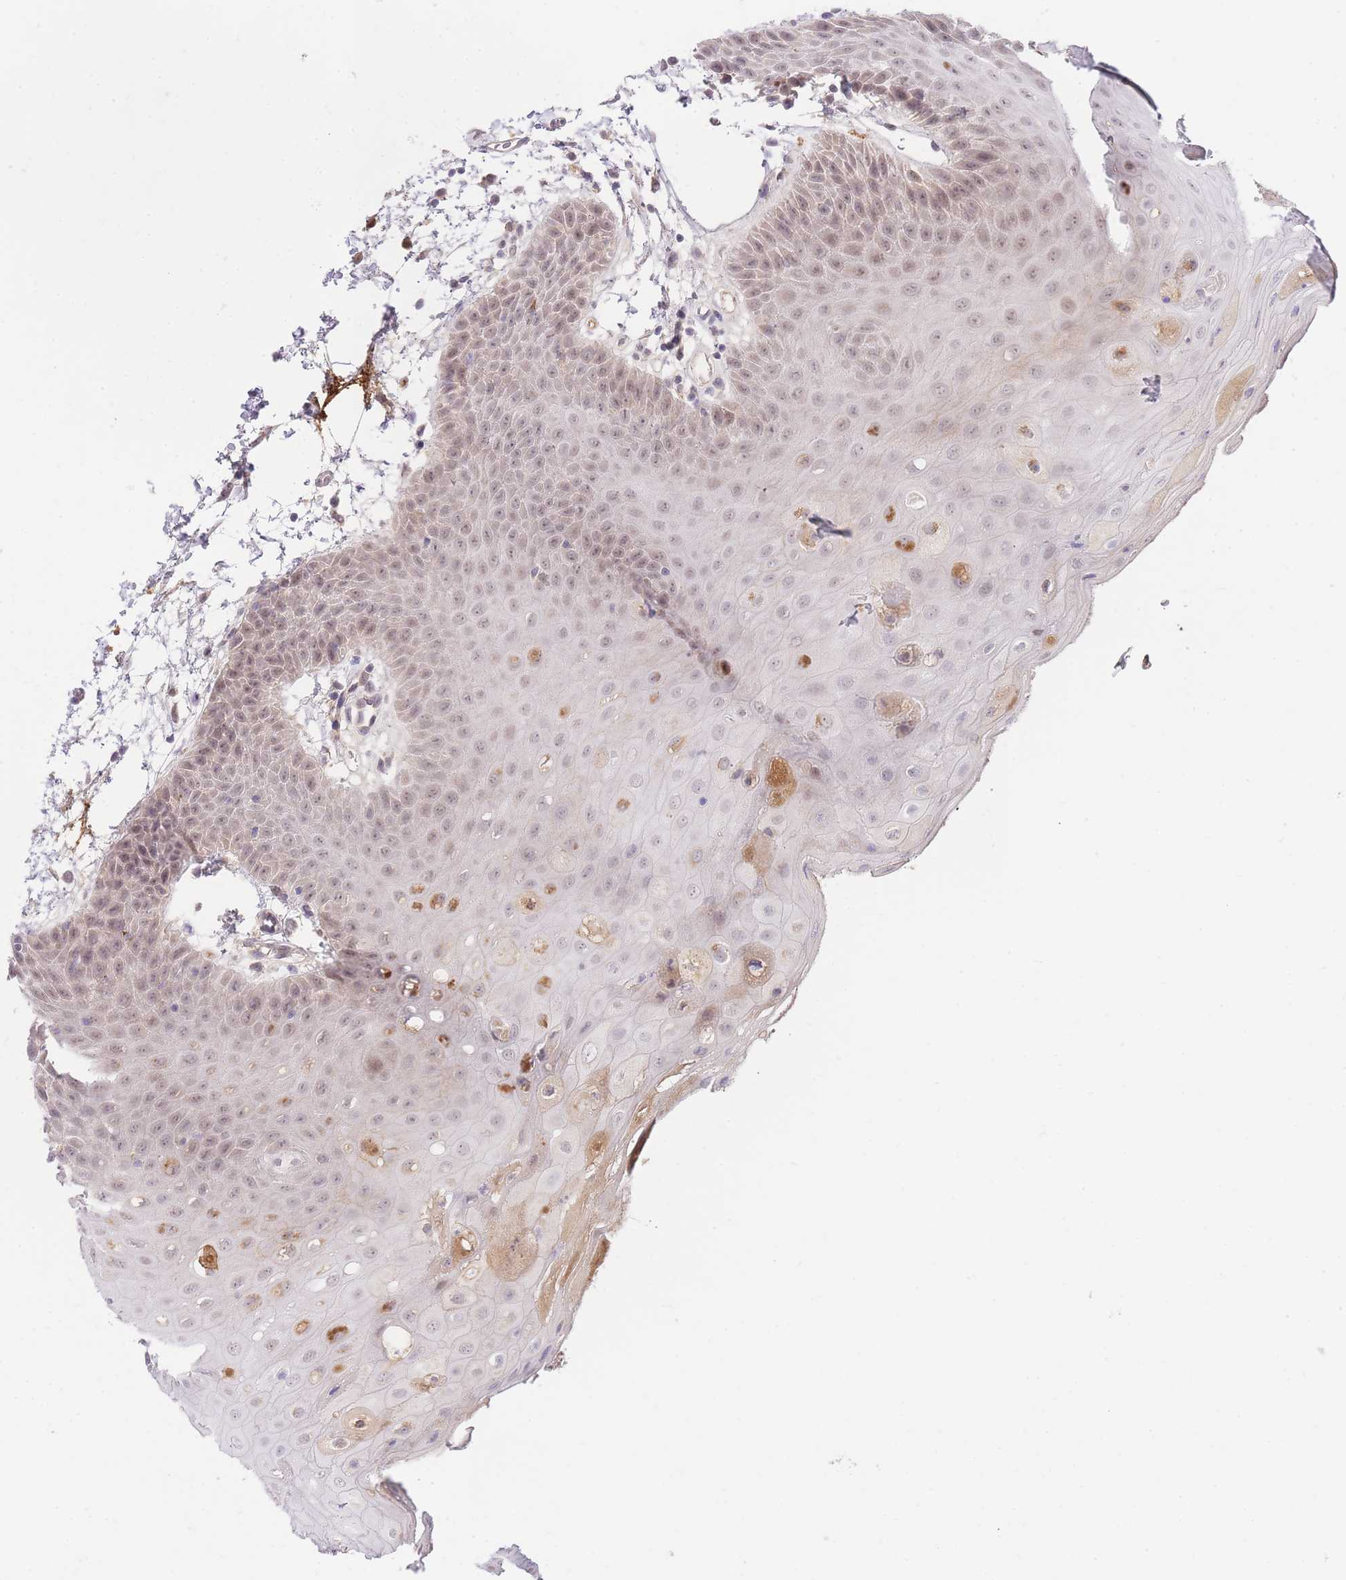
{"staining": {"intensity": "weak", "quantity": ">75%", "location": "nuclear"}, "tissue": "oral mucosa", "cell_type": "Squamous epithelial cells", "image_type": "normal", "snomed": [{"axis": "morphology", "description": "Normal tissue, NOS"}, {"axis": "topography", "description": "Oral tissue"}, {"axis": "topography", "description": "Tounge, NOS"}], "caption": "This micrograph exhibits immunohistochemistry staining of benign oral mucosa, with low weak nuclear expression in about >75% of squamous epithelial cells.", "gene": "SLC25A33", "patient": {"sex": "female", "age": 59}}